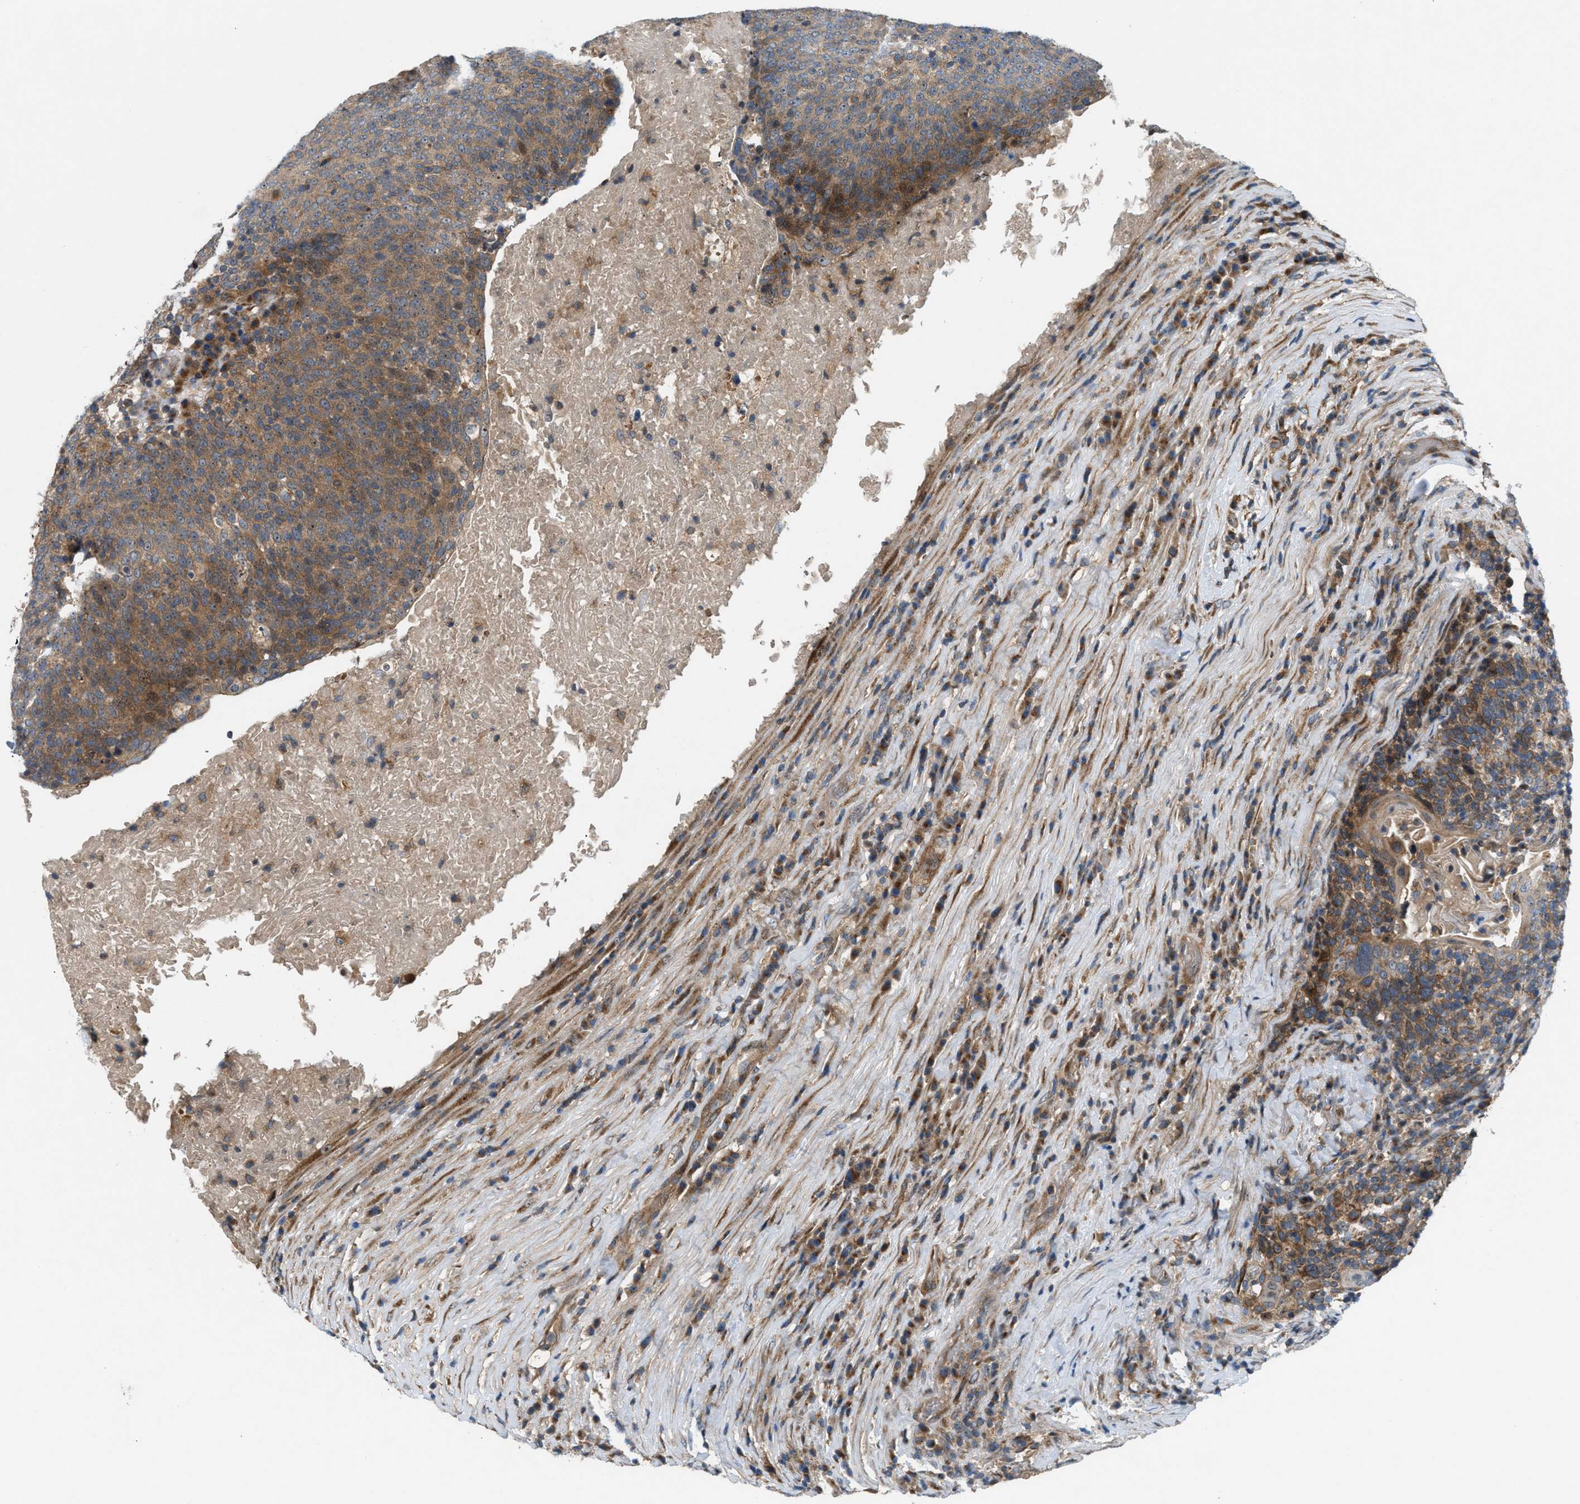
{"staining": {"intensity": "moderate", "quantity": ">75%", "location": "cytoplasmic/membranous"}, "tissue": "head and neck cancer", "cell_type": "Tumor cells", "image_type": "cancer", "snomed": [{"axis": "morphology", "description": "Squamous cell carcinoma, NOS"}, {"axis": "morphology", "description": "Squamous cell carcinoma, metastatic, NOS"}, {"axis": "topography", "description": "Lymph node"}, {"axis": "topography", "description": "Head-Neck"}], "caption": "Approximately >75% of tumor cells in head and neck cancer display moderate cytoplasmic/membranous protein positivity as visualized by brown immunohistochemical staining.", "gene": "CYB5D1", "patient": {"sex": "male", "age": 62}}